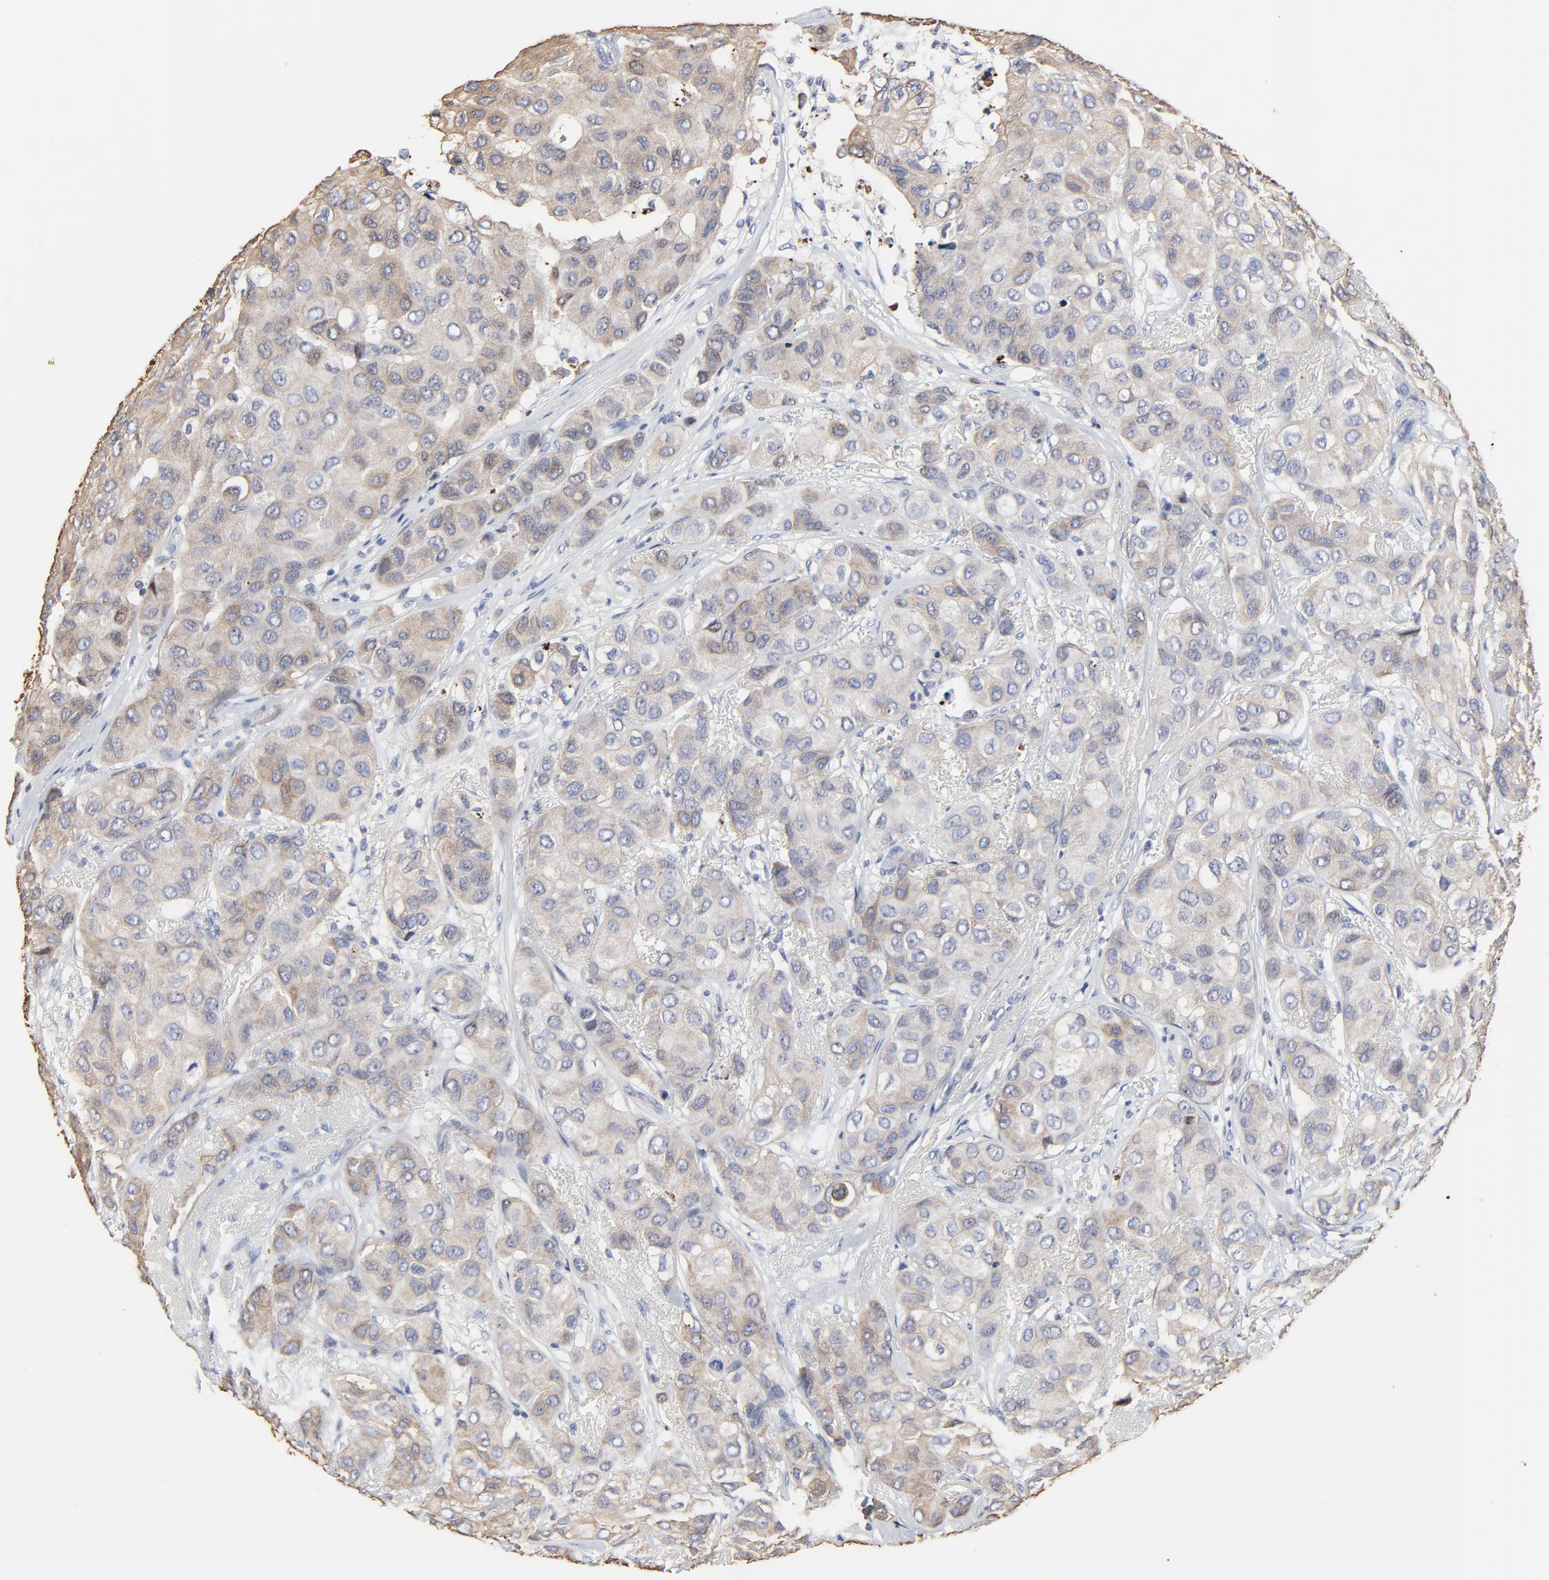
{"staining": {"intensity": "weak", "quantity": "25%-75%", "location": "cytoplasmic/membranous"}, "tissue": "breast cancer", "cell_type": "Tumor cells", "image_type": "cancer", "snomed": [{"axis": "morphology", "description": "Duct carcinoma"}, {"axis": "topography", "description": "Breast"}], "caption": "About 25%-75% of tumor cells in breast intraductal carcinoma reveal weak cytoplasmic/membranous protein expression as visualized by brown immunohistochemical staining.", "gene": "LNX1", "patient": {"sex": "female", "age": 68}}